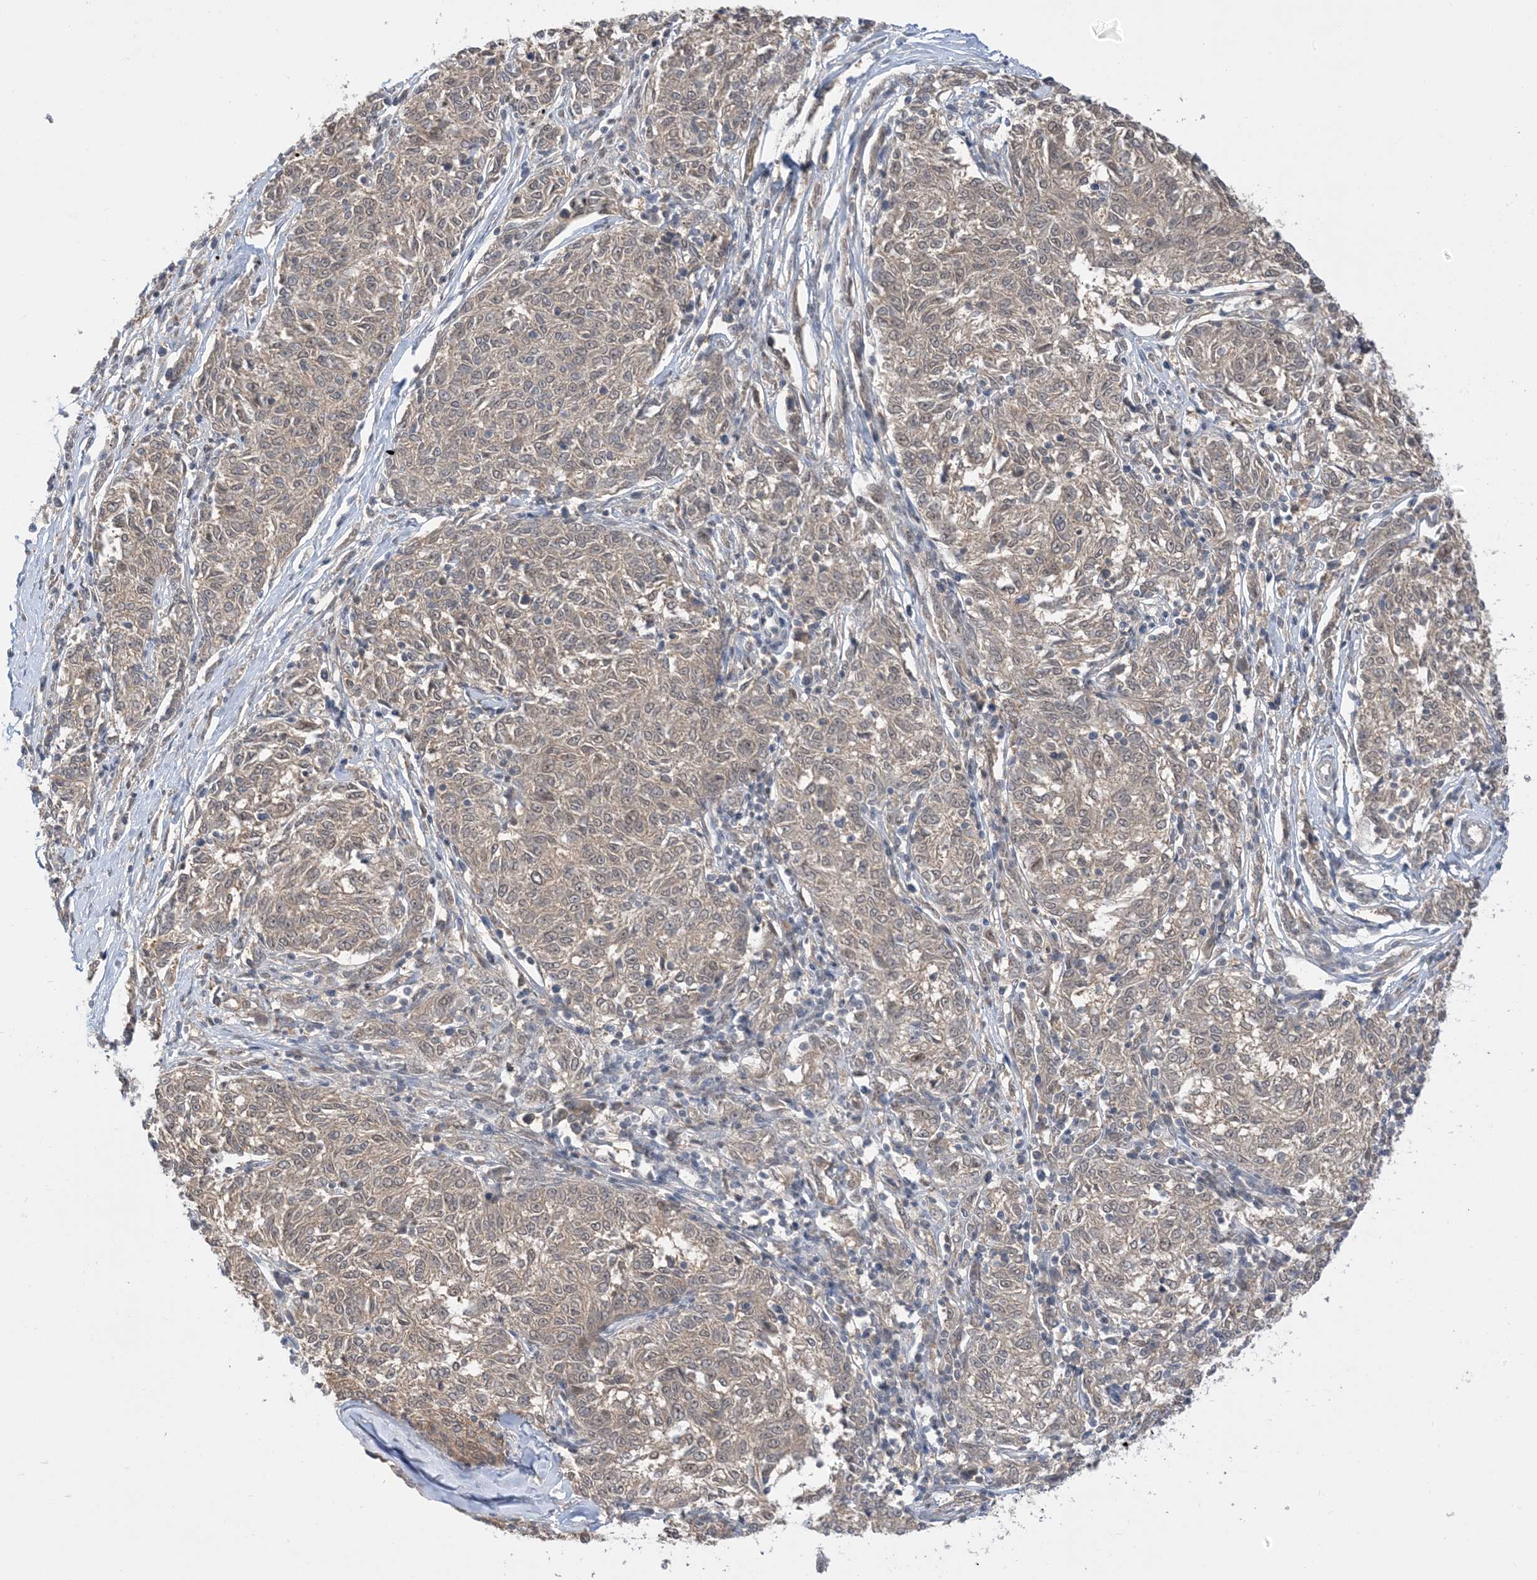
{"staining": {"intensity": "weak", "quantity": ">75%", "location": "cytoplasmic/membranous"}, "tissue": "melanoma", "cell_type": "Tumor cells", "image_type": "cancer", "snomed": [{"axis": "morphology", "description": "Malignant melanoma, NOS"}, {"axis": "topography", "description": "Skin"}], "caption": "Weak cytoplasmic/membranous staining is identified in approximately >75% of tumor cells in melanoma. The staining was performed using DAB (3,3'-diaminobenzidine) to visualize the protein expression in brown, while the nuclei were stained in blue with hematoxylin (Magnification: 20x).", "gene": "WDR26", "patient": {"sex": "female", "age": 72}}